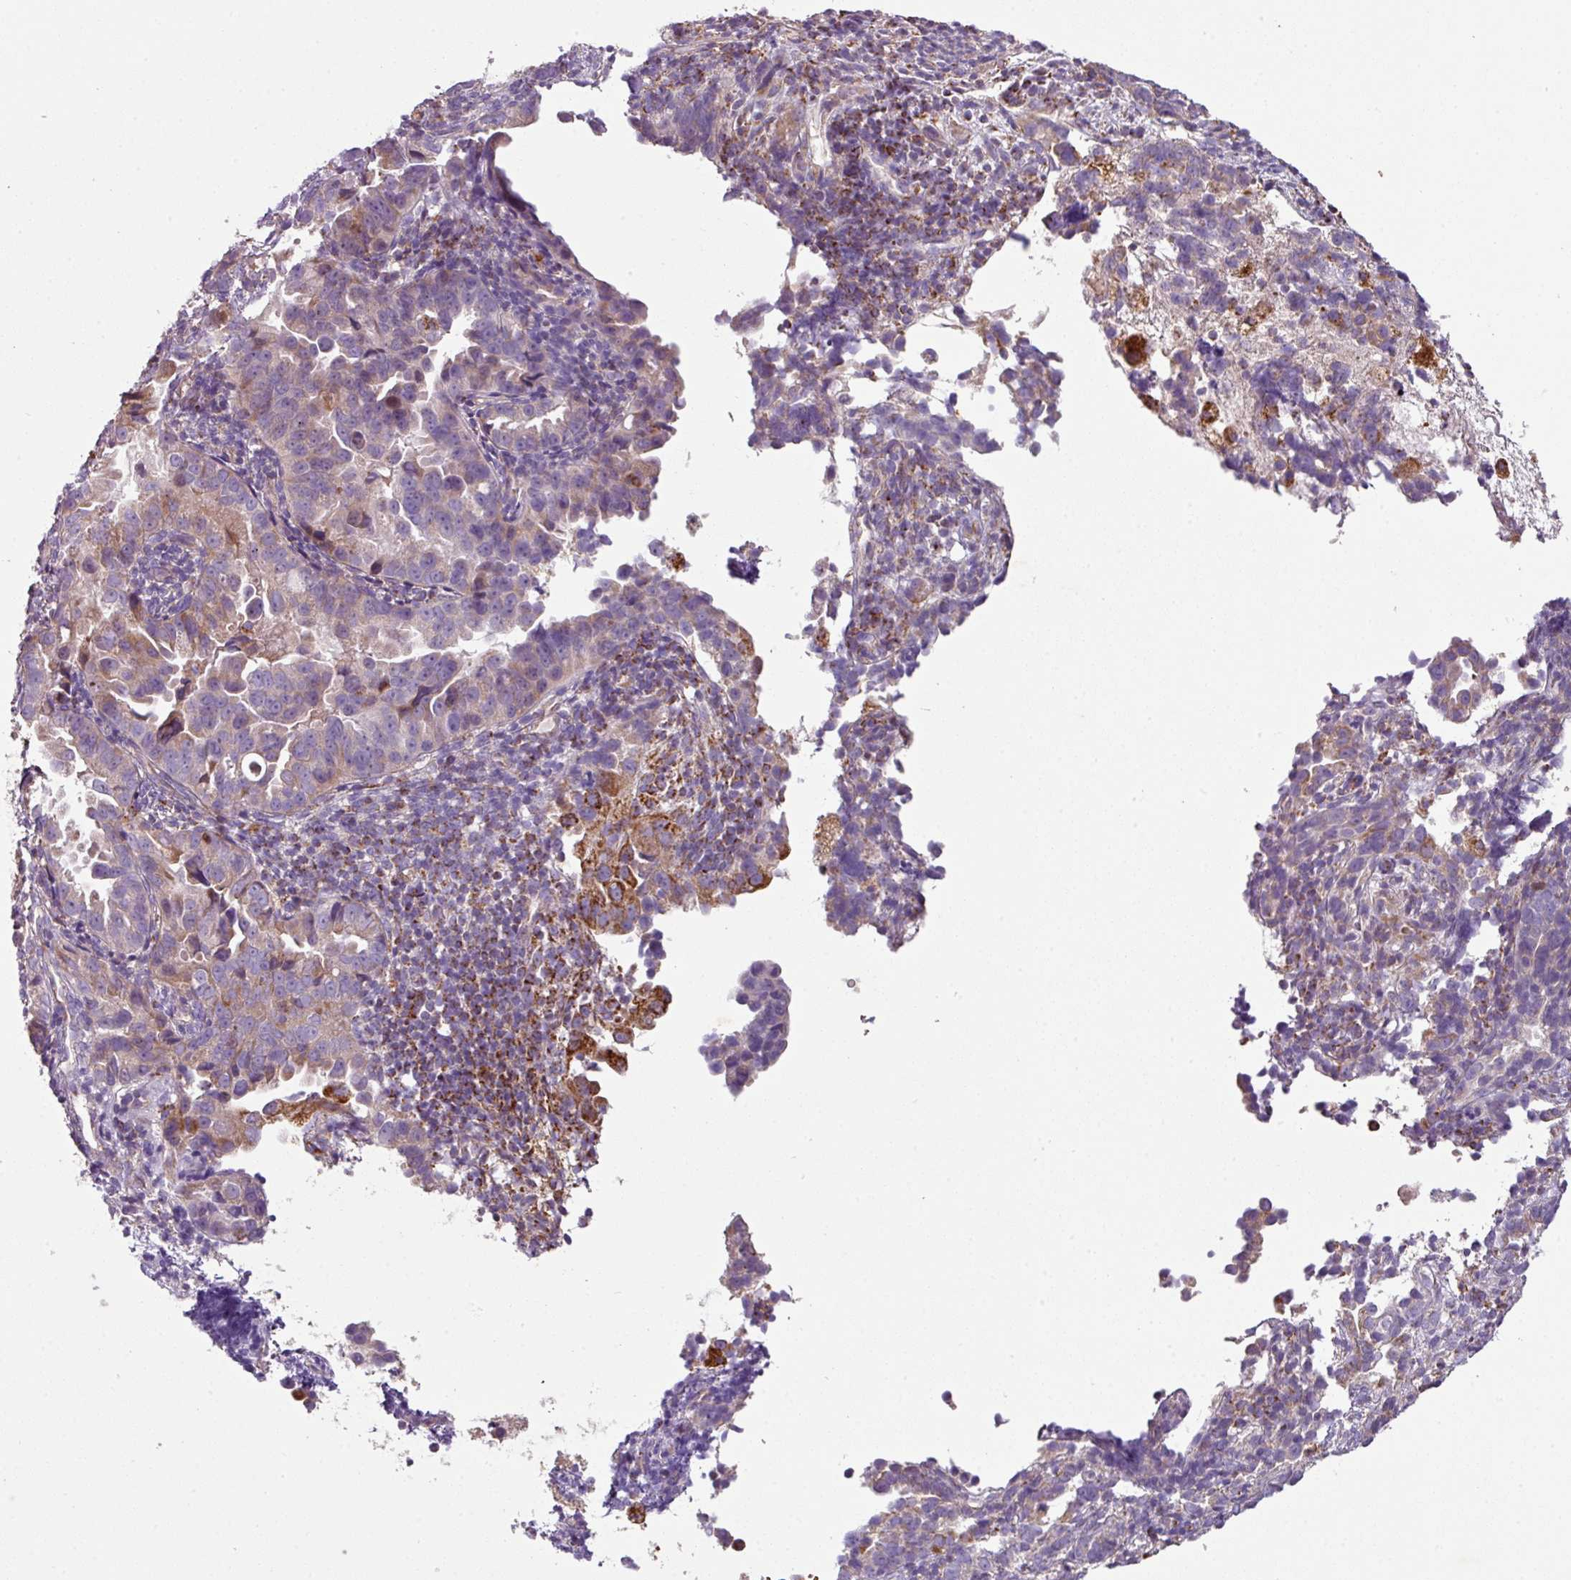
{"staining": {"intensity": "moderate", "quantity": "<25%", "location": "cytoplasmic/membranous"}, "tissue": "endometrial cancer", "cell_type": "Tumor cells", "image_type": "cancer", "snomed": [{"axis": "morphology", "description": "Adenocarcinoma, NOS"}, {"axis": "topography", "description": "Endometrium"}], "caption": "This photomicrograph exhibits immunohistochemistry staining of human endometrial cancer (adenocarcinoma), with low moderate cytoplasmic/membranous staining in approximately <25% of tumor cells.", "gene": "SQOR", "patient": {"sex": "female", "age": 57}}